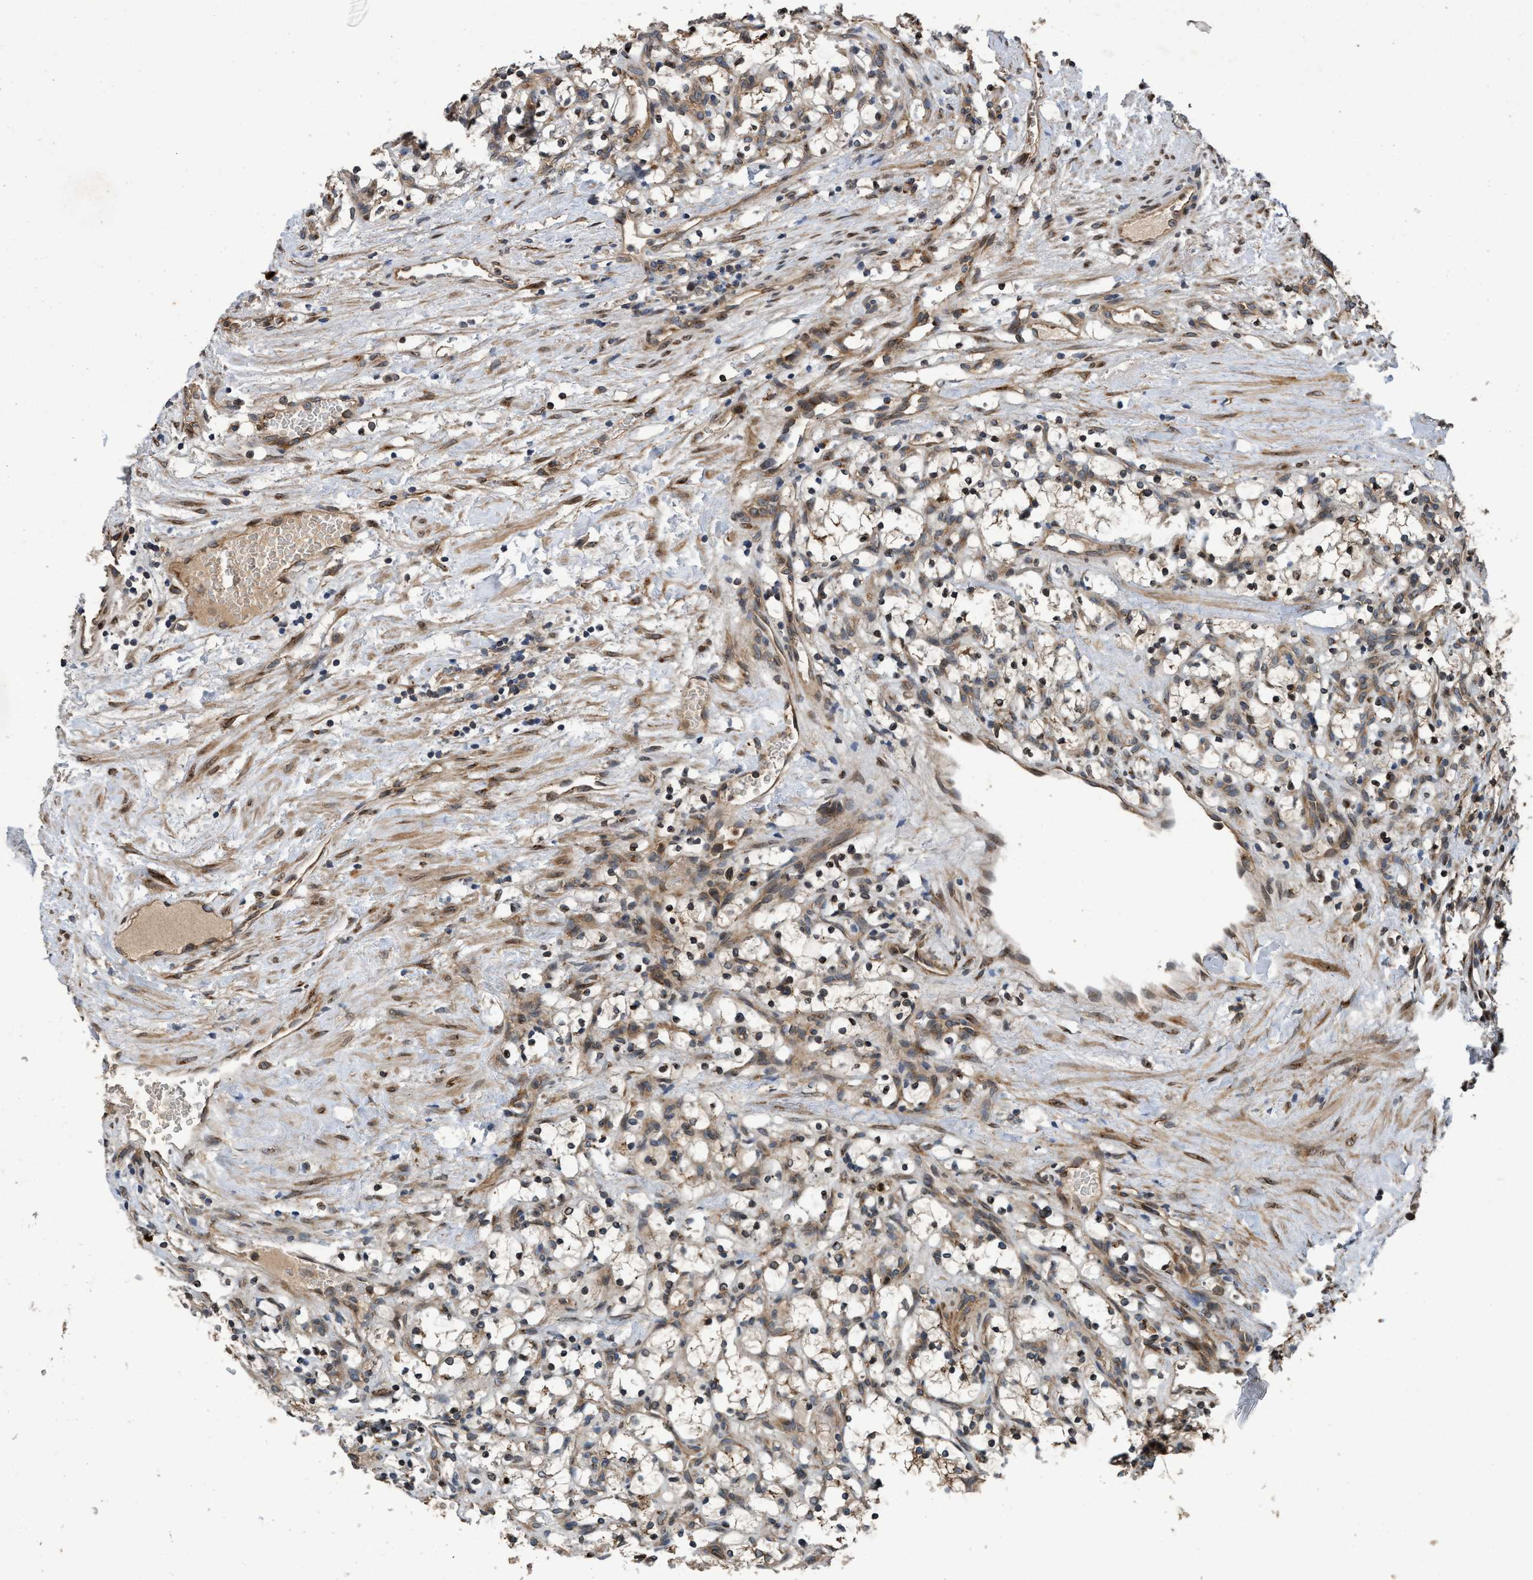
{"staining": {"intensity": "weak", "quantity": ">75%", "location": "cytoplasmic/membranous"}, "tissue": "renal cancer", "cell_type": "Tumor cells", "image_type": "cancer", "snomed": [{"axis": "morphology", "description": "Adenocarcinoma, NOS"}, {"axis": "topography", "description": "Kidney"}], "caption": "Renal adenocarcinoma stained with IHC displays weak cytoplasmic/membranous expression in about >75% of tumor cells.", "gene": "MACC1", "patient": {"sex": "female", "age": 69}}